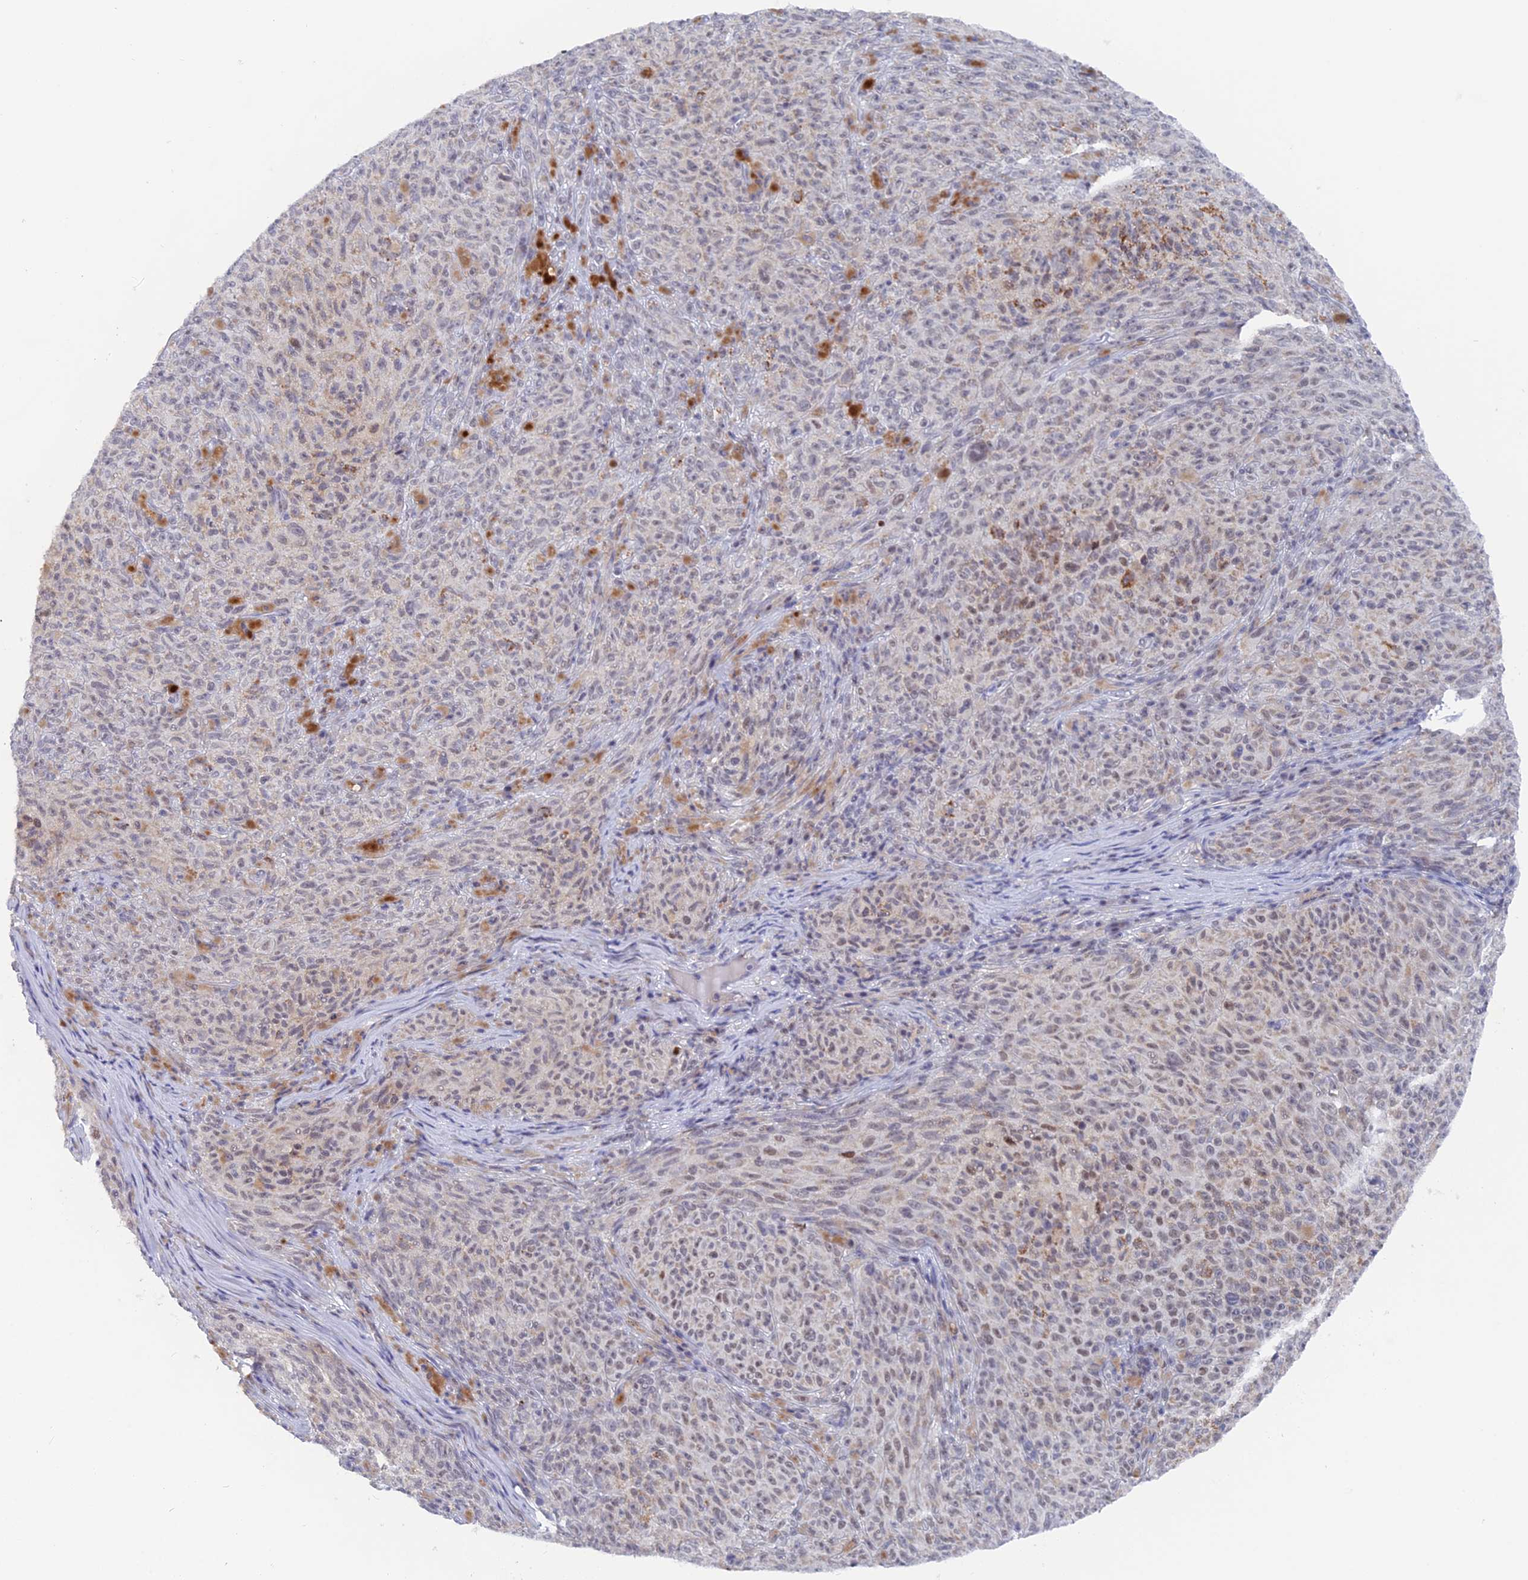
{"staining": {"intensity": "moderate", "quantity": "<25%", "location": "cytoplasmic/membranous,nuclear"}, "tissue": "melanoma", "cell_type": "Tumor cells", "image_type": "cancer", "snomed": [{"axis": "morphology", "description": "Malignant melanoma, NOS"}, {"axis": "topography", "description": "Skin"}], "caption": "This histopathology image demonstrates immunohistochemistry (IHC) staining of human melanoma, with low moderate cytoplasmic/membranous and nuclear expression in about <25% of tumor cells.", "gene": "BRD2", "patient": {"sex": "female", "age": 82}}